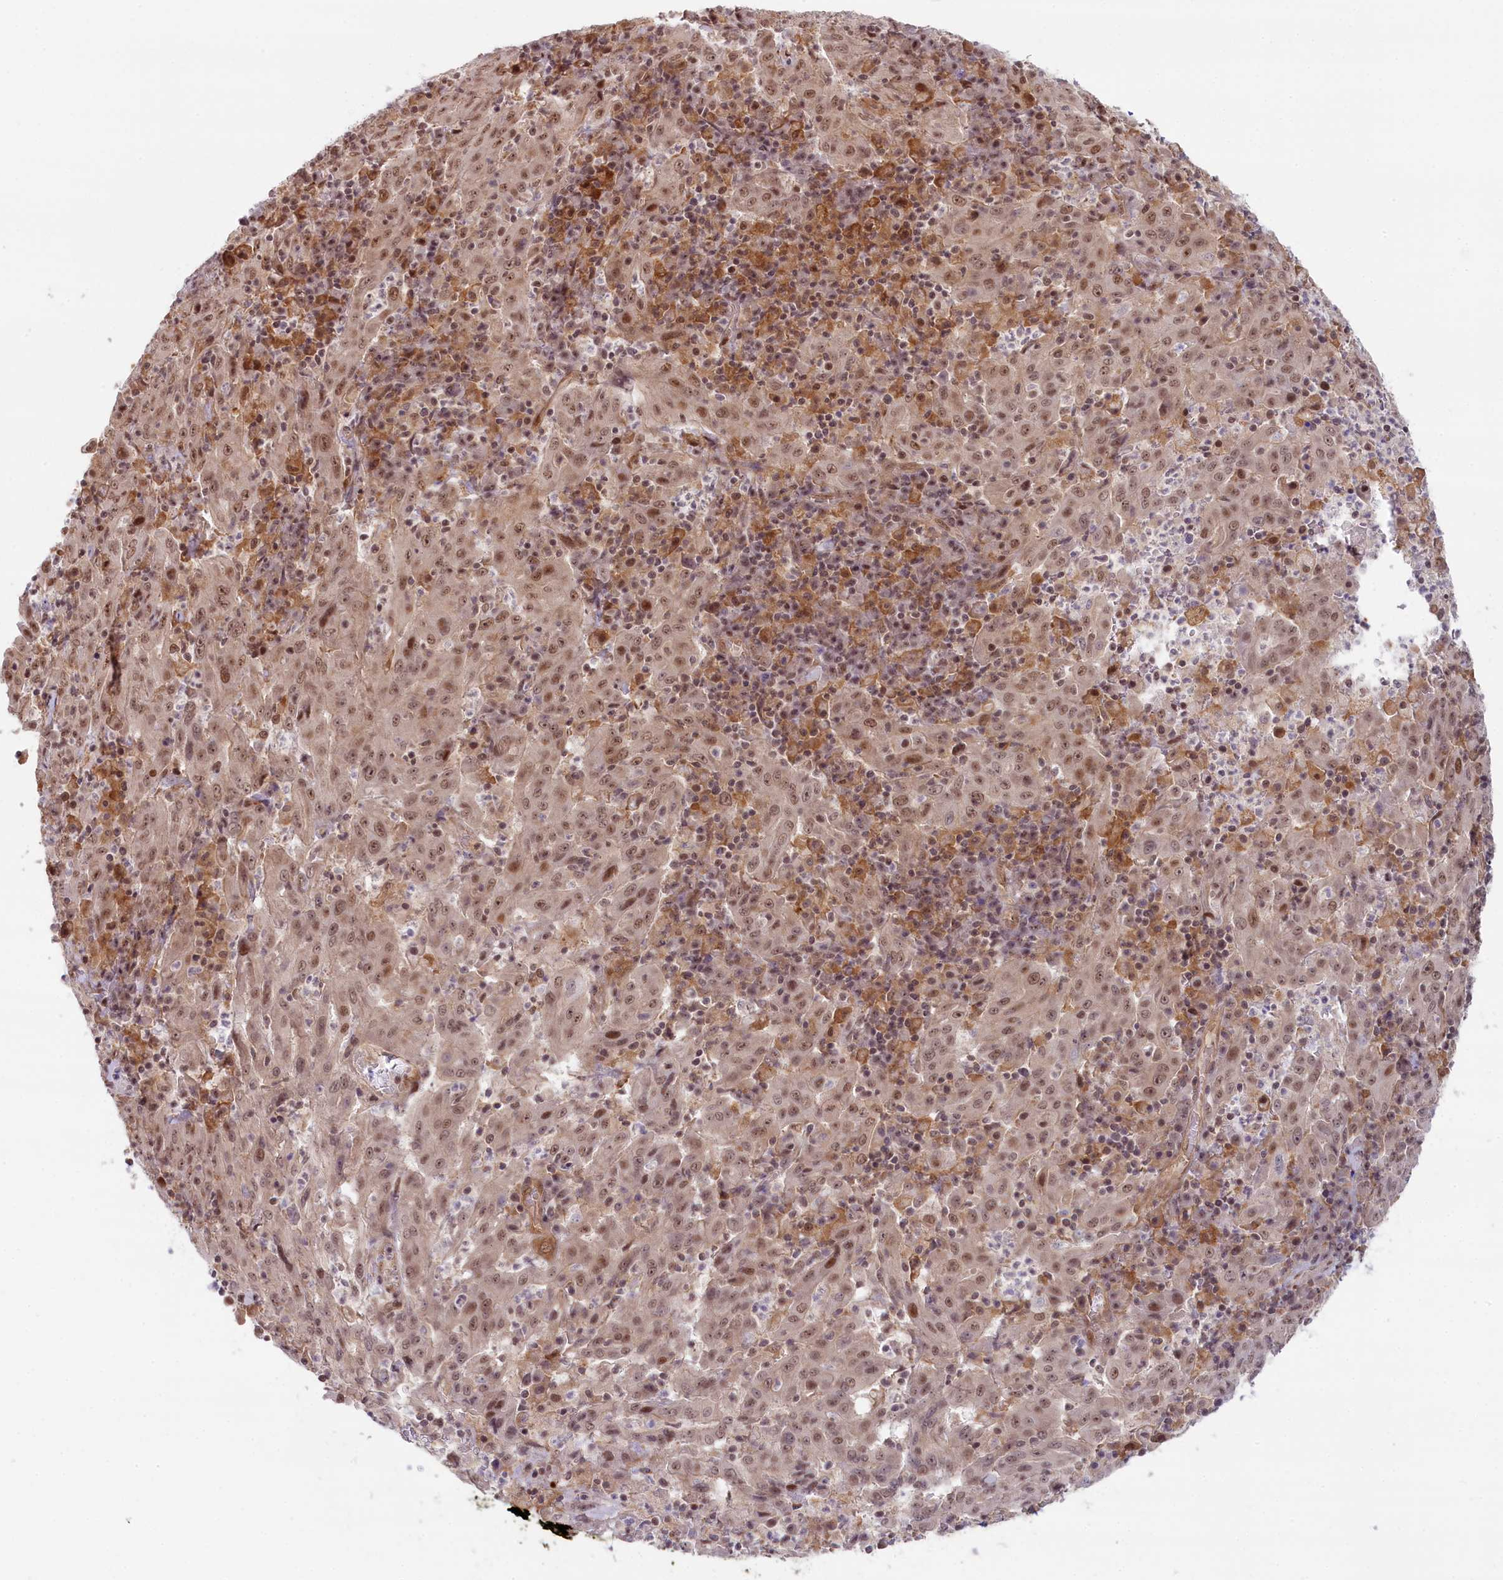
{"staining": {"intensity": "moderate", "quantity": ">75%", "location": "nuclear"}, "tissue": "pancreatic cancer", "cell_type": "Tumor cells", "image_type": "cancer", "snomed": [{"axis": "morphology", "description": "Adenocarcinoma, NOS"}, {"axis": "topography", "description": "Pancreas"}], "caption": "IHC micrograph of human pancreatic cancer stained for a protein (brown), which shows medium levels of moderate nuclear staining in about >75% of tumor cells.", "gene": "FCHO1", "patient": {"sex": "male", "age": 63}}